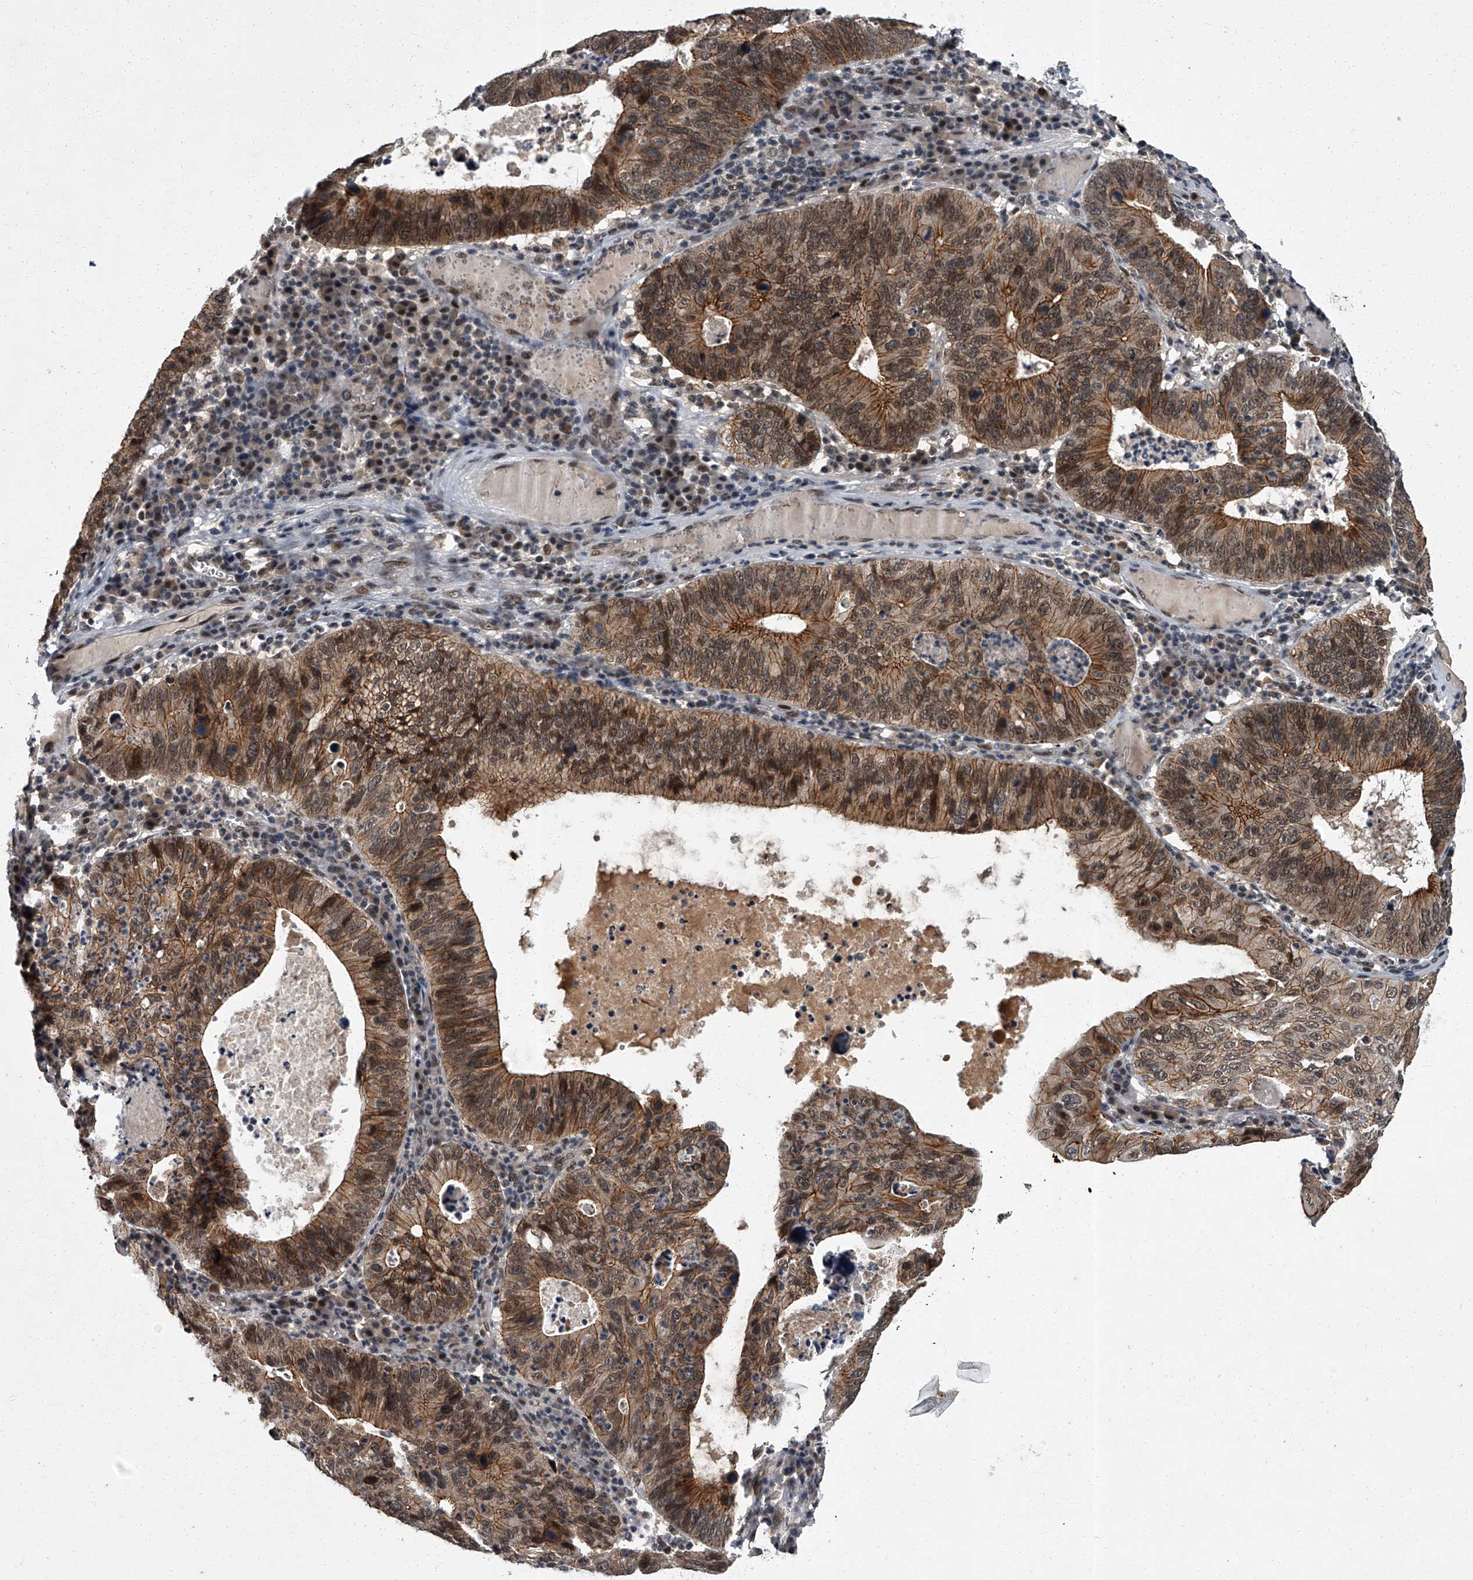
{"staining": {"intensity": "moderate", "quantity": ">75%", "location": "cytoplasmic/membranous,nuclear"}, "tissue": "stomach cancer", "cell_type": "Tumor cells", "image_type": "cancer", "snomed": [{"axis": "morphology", "description": "Adenocarcinoma, NOS"}, {"axis": "topography", "description": "Stomach"}], "caption": "Stomach adenocarcinoma stained for a protein reveals moderate cytoplasmic/membranous and nuclear positivity in tumor cells. Using DAB (brown) and hematoxylin (blue) stains, captured at high magnification using brightfield microscopy.", "gene": "ZNF518B", "patient": {"sex": "male", "age": 59}}